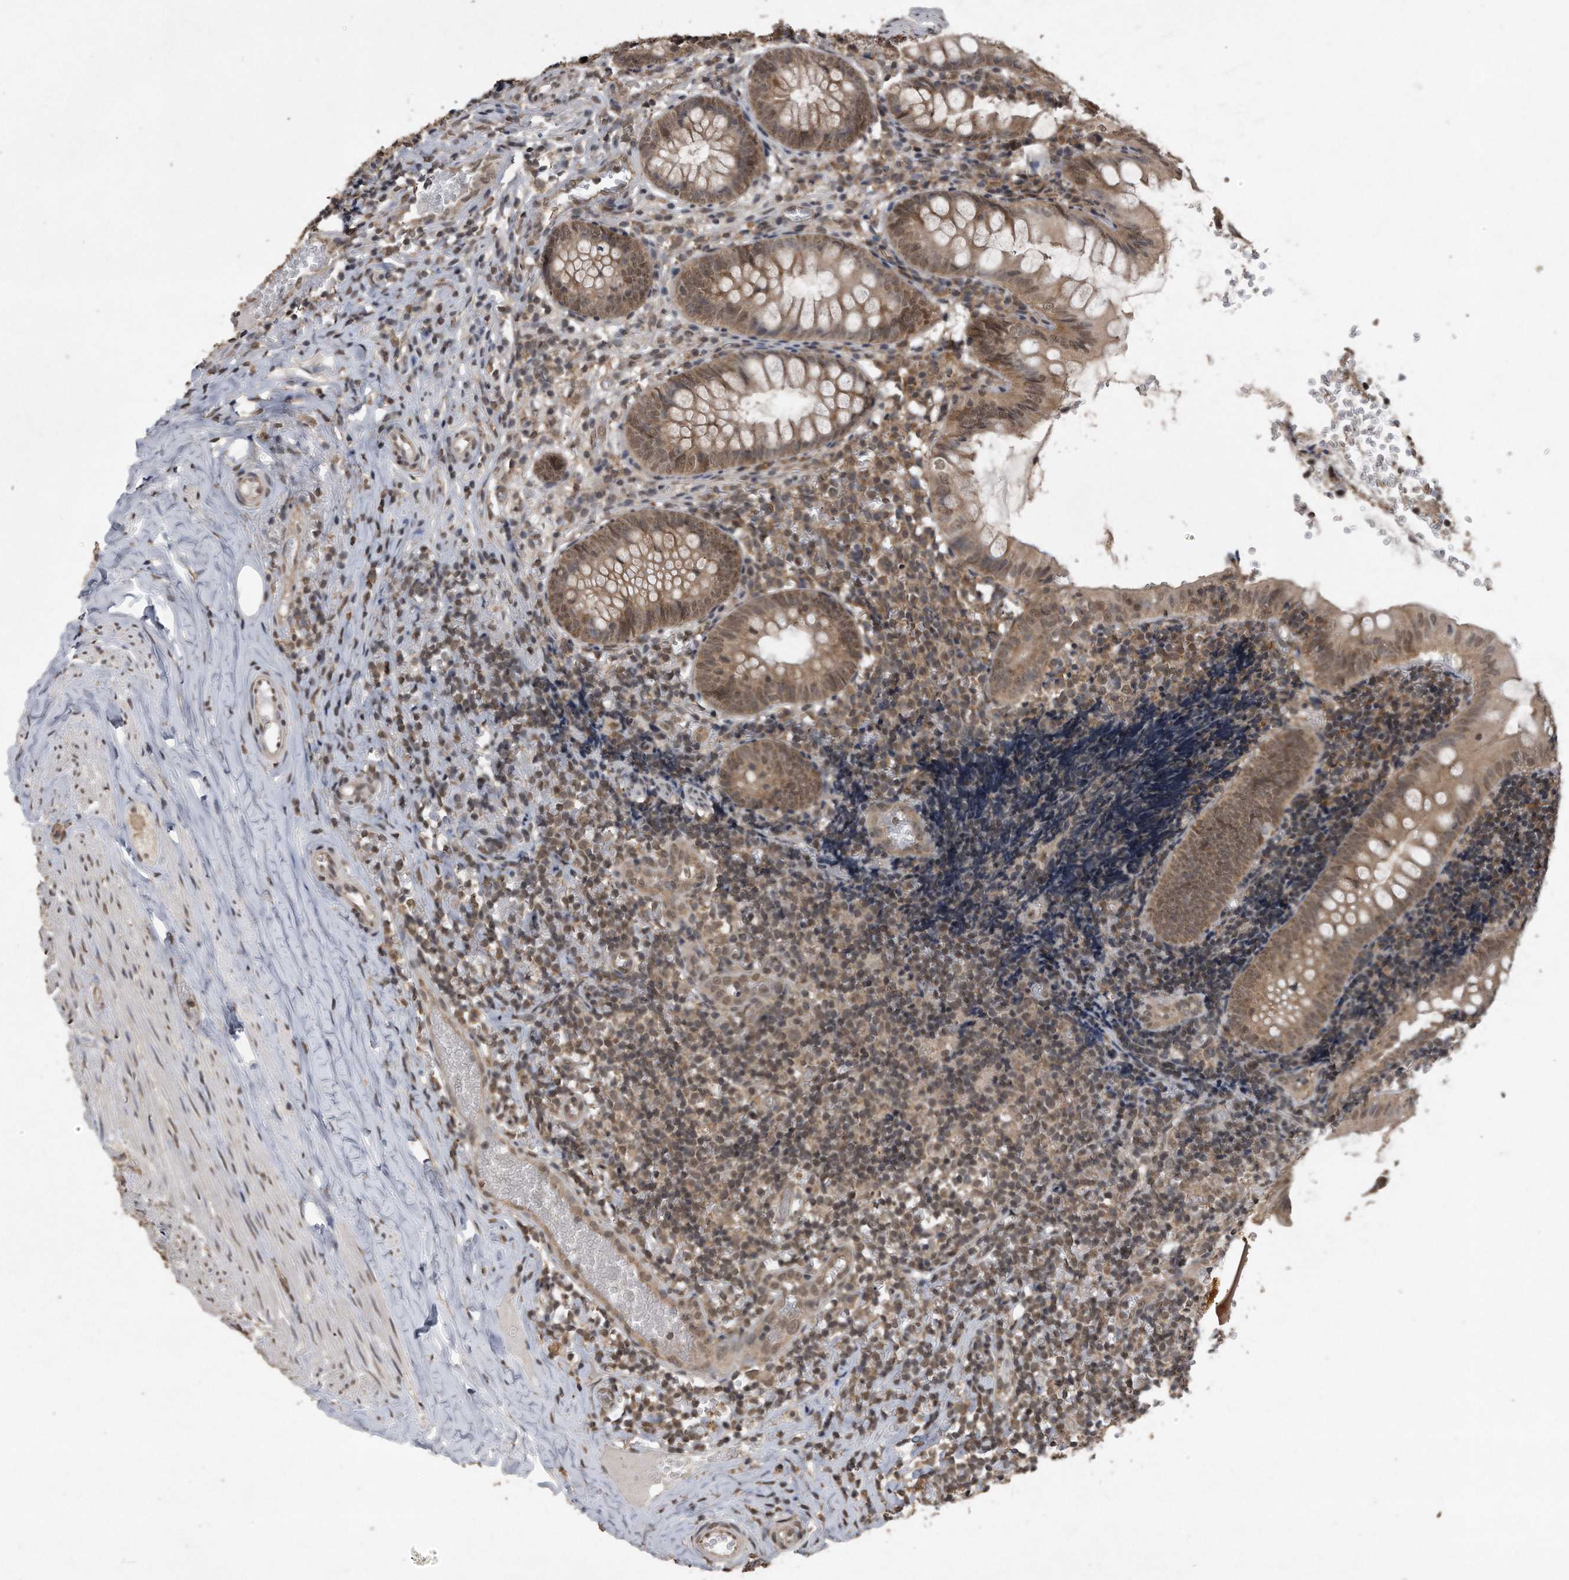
{"staining": {"intensity": "moderate", "quantity": ">75%", "location": "cytoplasmic/membranous,nuclear"}, "tissue": "appendix", "cell_type": "Glandular cells", "image_type": "normal", "snomed": [{"axis": "morphology", "description": "Normal tissue, NOS"}, {"axis": "topography", "description": "Appendix"}], "caption": "Normal appendix reveals moderate cytoplasmic/membranous,nuclear expression in about >75% of glandular cells, visualized by immunohistochemistry. The protein is stained brown, and the nuclei are stained in blue (DAB (3,3'-diaminobenzidine) IHC with brightfield microscopy, high magnification).", "gene": "CRYZL1", "patient": {"sex": "male", "age": 8}}